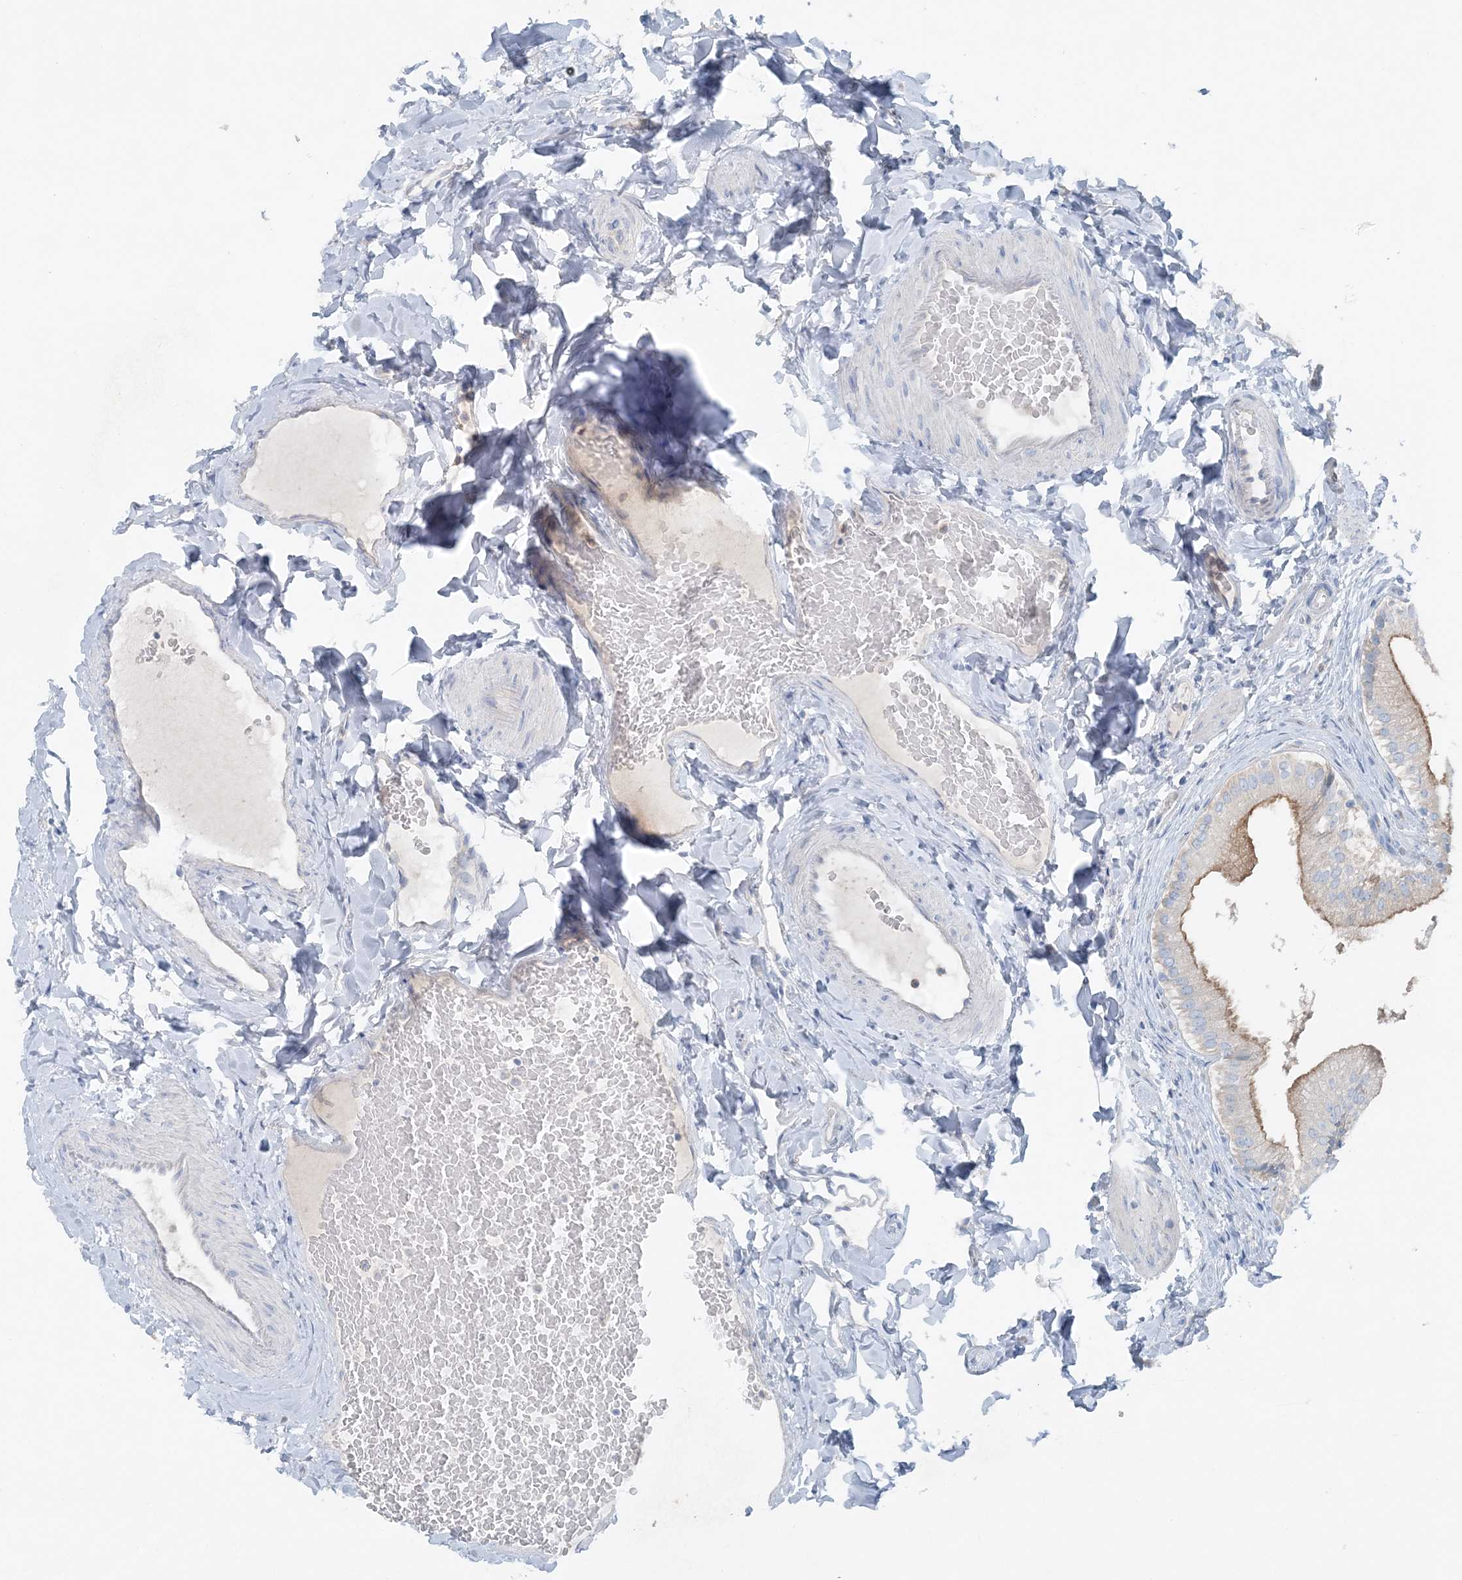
{"staining": {"intensity": "moderate", "quantity": ">75%", "location": "cytoplasmic/membranous"}, "tissue": "gallbladder", "cell_type": "Glandular cells", "image_type": "normal", "snomed": [{"axis": "morphology", "description": "Normal tissue, NOS"}, {"axis": "topography", "description": "Gallbladder"}], "caption": "Benign gallbladder demonstrates moderate cytoplasmic/membranous positivity in about >75% of glandular cells, visualized by immunohistochemistry. Using DAB (brown) and hematoxylin (blue) stains, captured at high magnification using brightfield microscopy.", "gene": "ATP11A", "patient": {"sex": "female", "age": 30}}